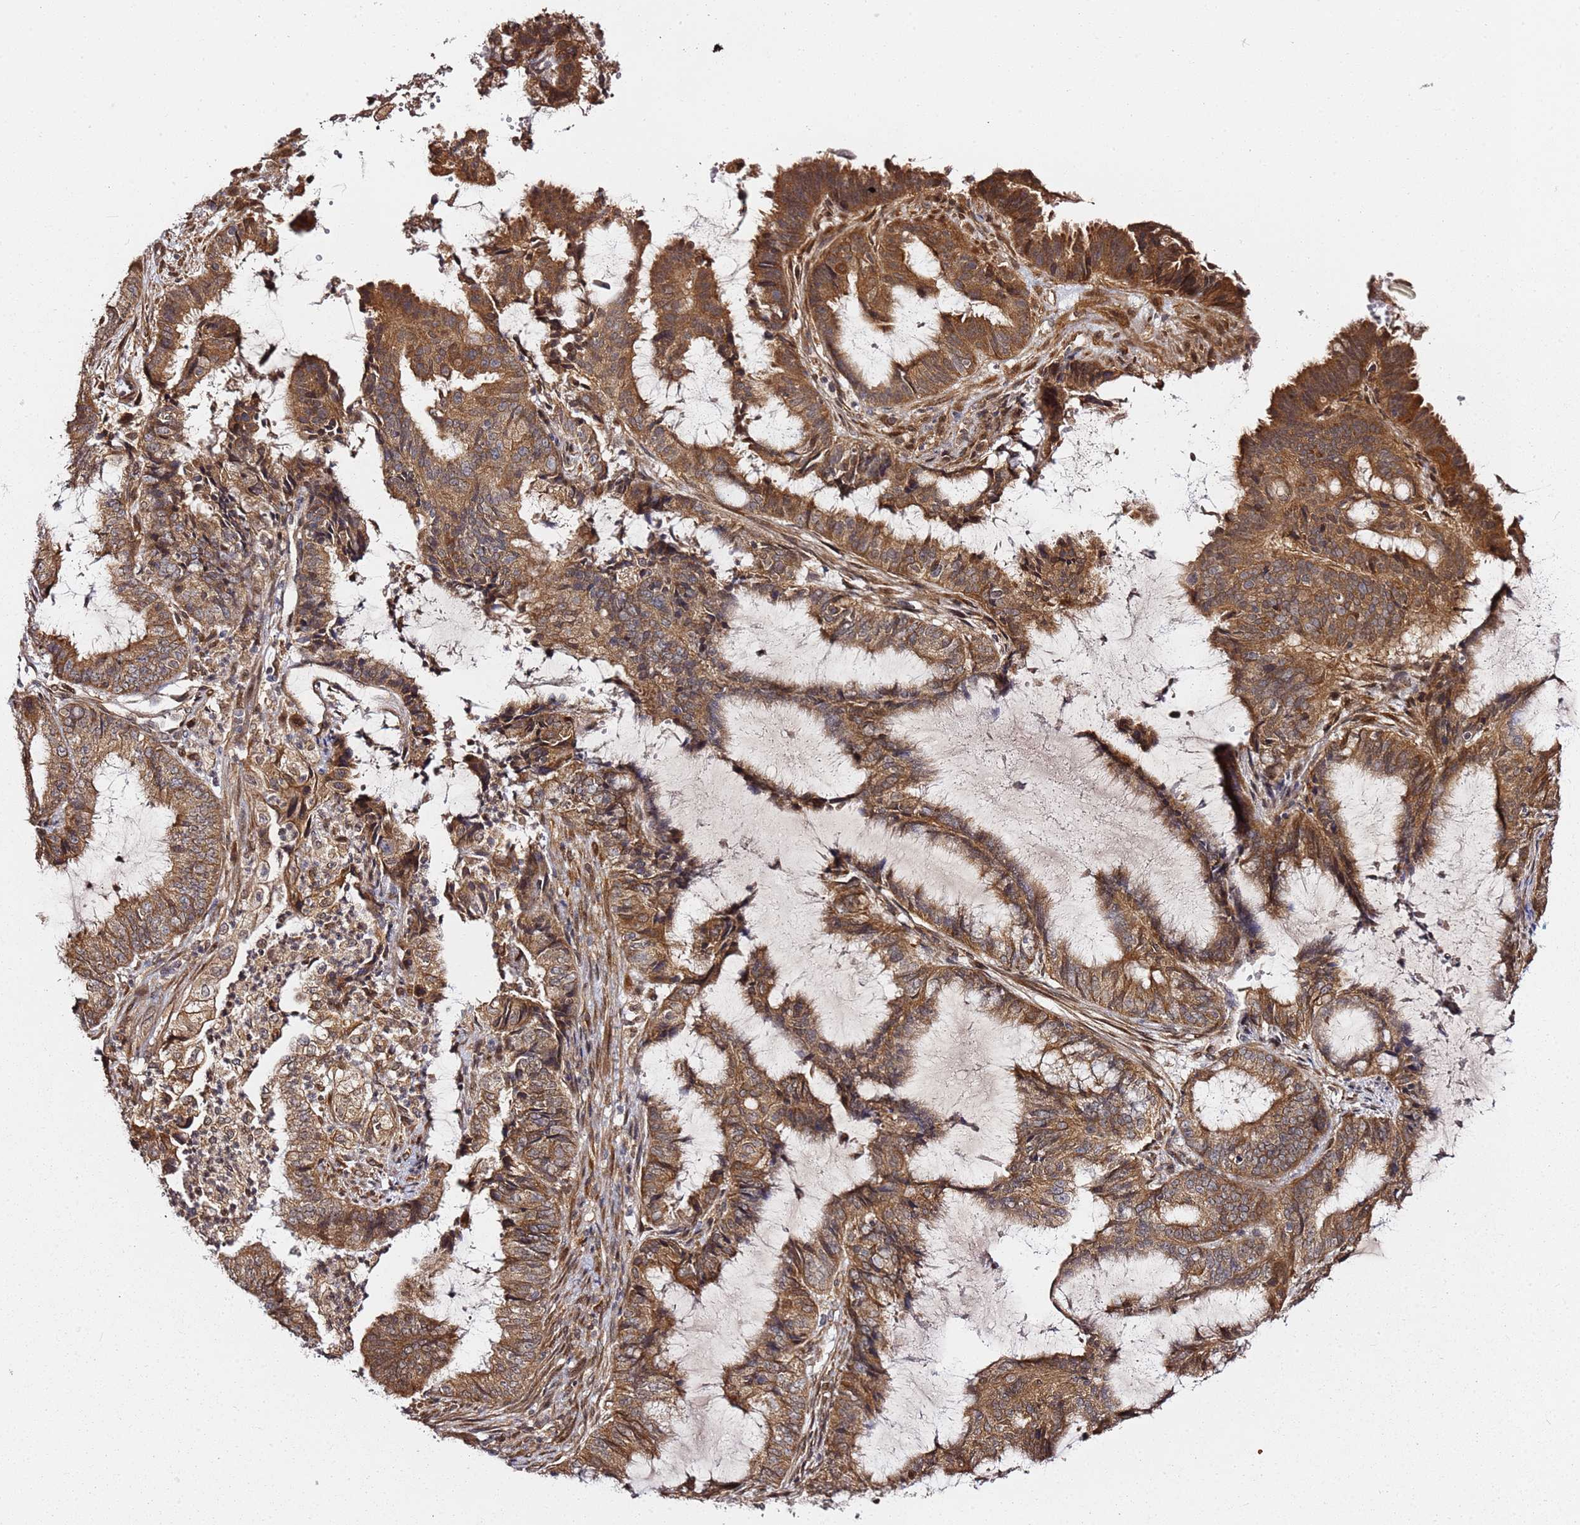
{"staining": {"intensity": "moderate", "quantity": ">75%", "location": "cytoplasmic/membranous"}, "tissue": "endometrial cancer", "cell_type": "Tumor cells", "image_type": "cancer", "snomed": [{"axis": "morphology", "description": "Adenocarcinoma, NOS"}, {"axis": "topography", "description": "Endometrium"}], "caption": "Immunohistochemical staining of human adenocarcinoma (endometrial) displays medium levels of moderate cytoplasmic/membranous positivity in approximately >75% of tumor cells.", "gene": "PRKAB2", "patient": {"sex": "female", "age": 51}}